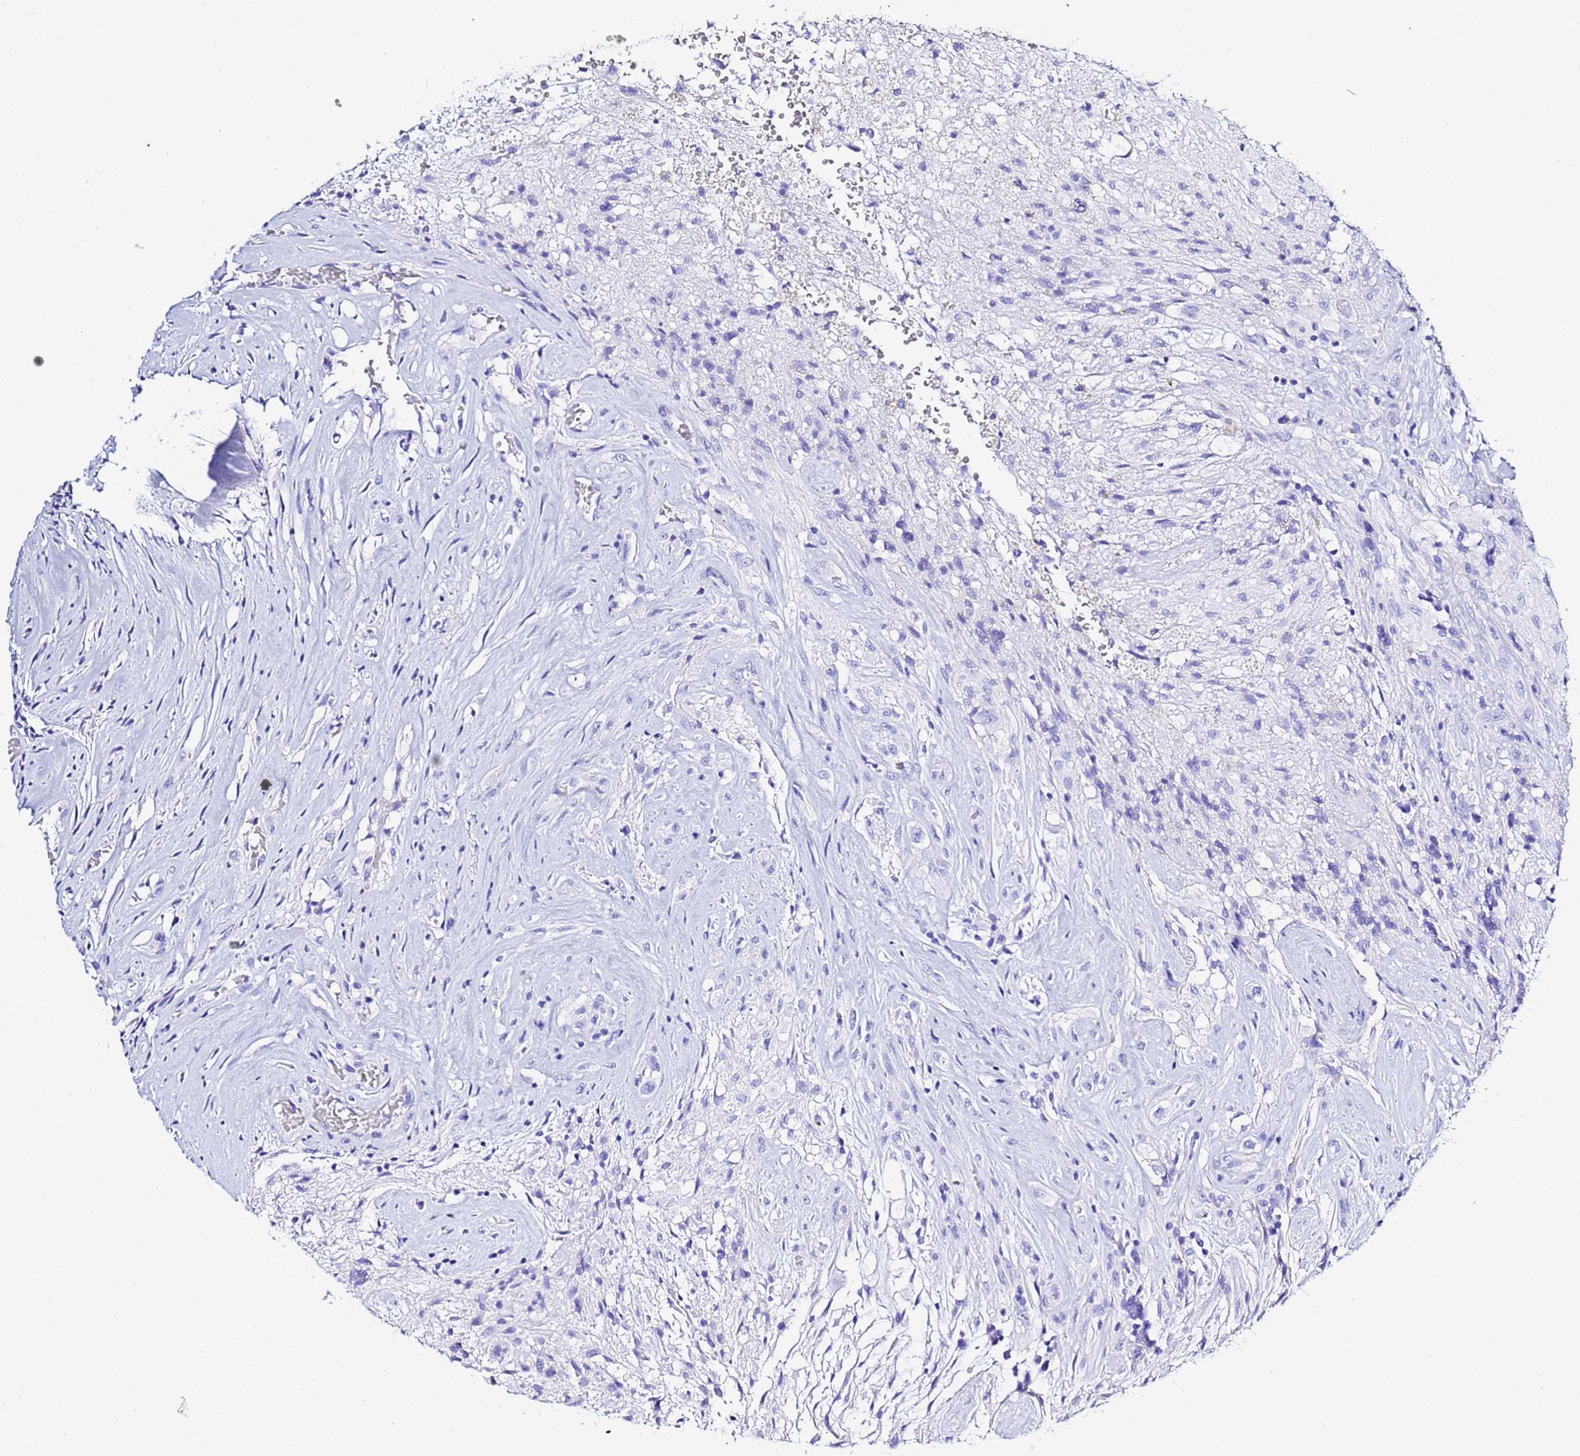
{"staining": {"intensity": "negative", "quantity": "none", "location": "none"}, "tissue": "glioma", "cell_type": "Tumor cells", "image_type": "cancer", "snomed": [{"axis": "morphology", "description": "Glioma, malignant, High grade"}, {"axis": "topography", "description": "Brain"}], "caption": "This is an immunohistochemistry image of human glioma. There is no positivity in tumor cells.", "gene": "ACTL6B", "patient": {"sex": "male", "age": 56}}